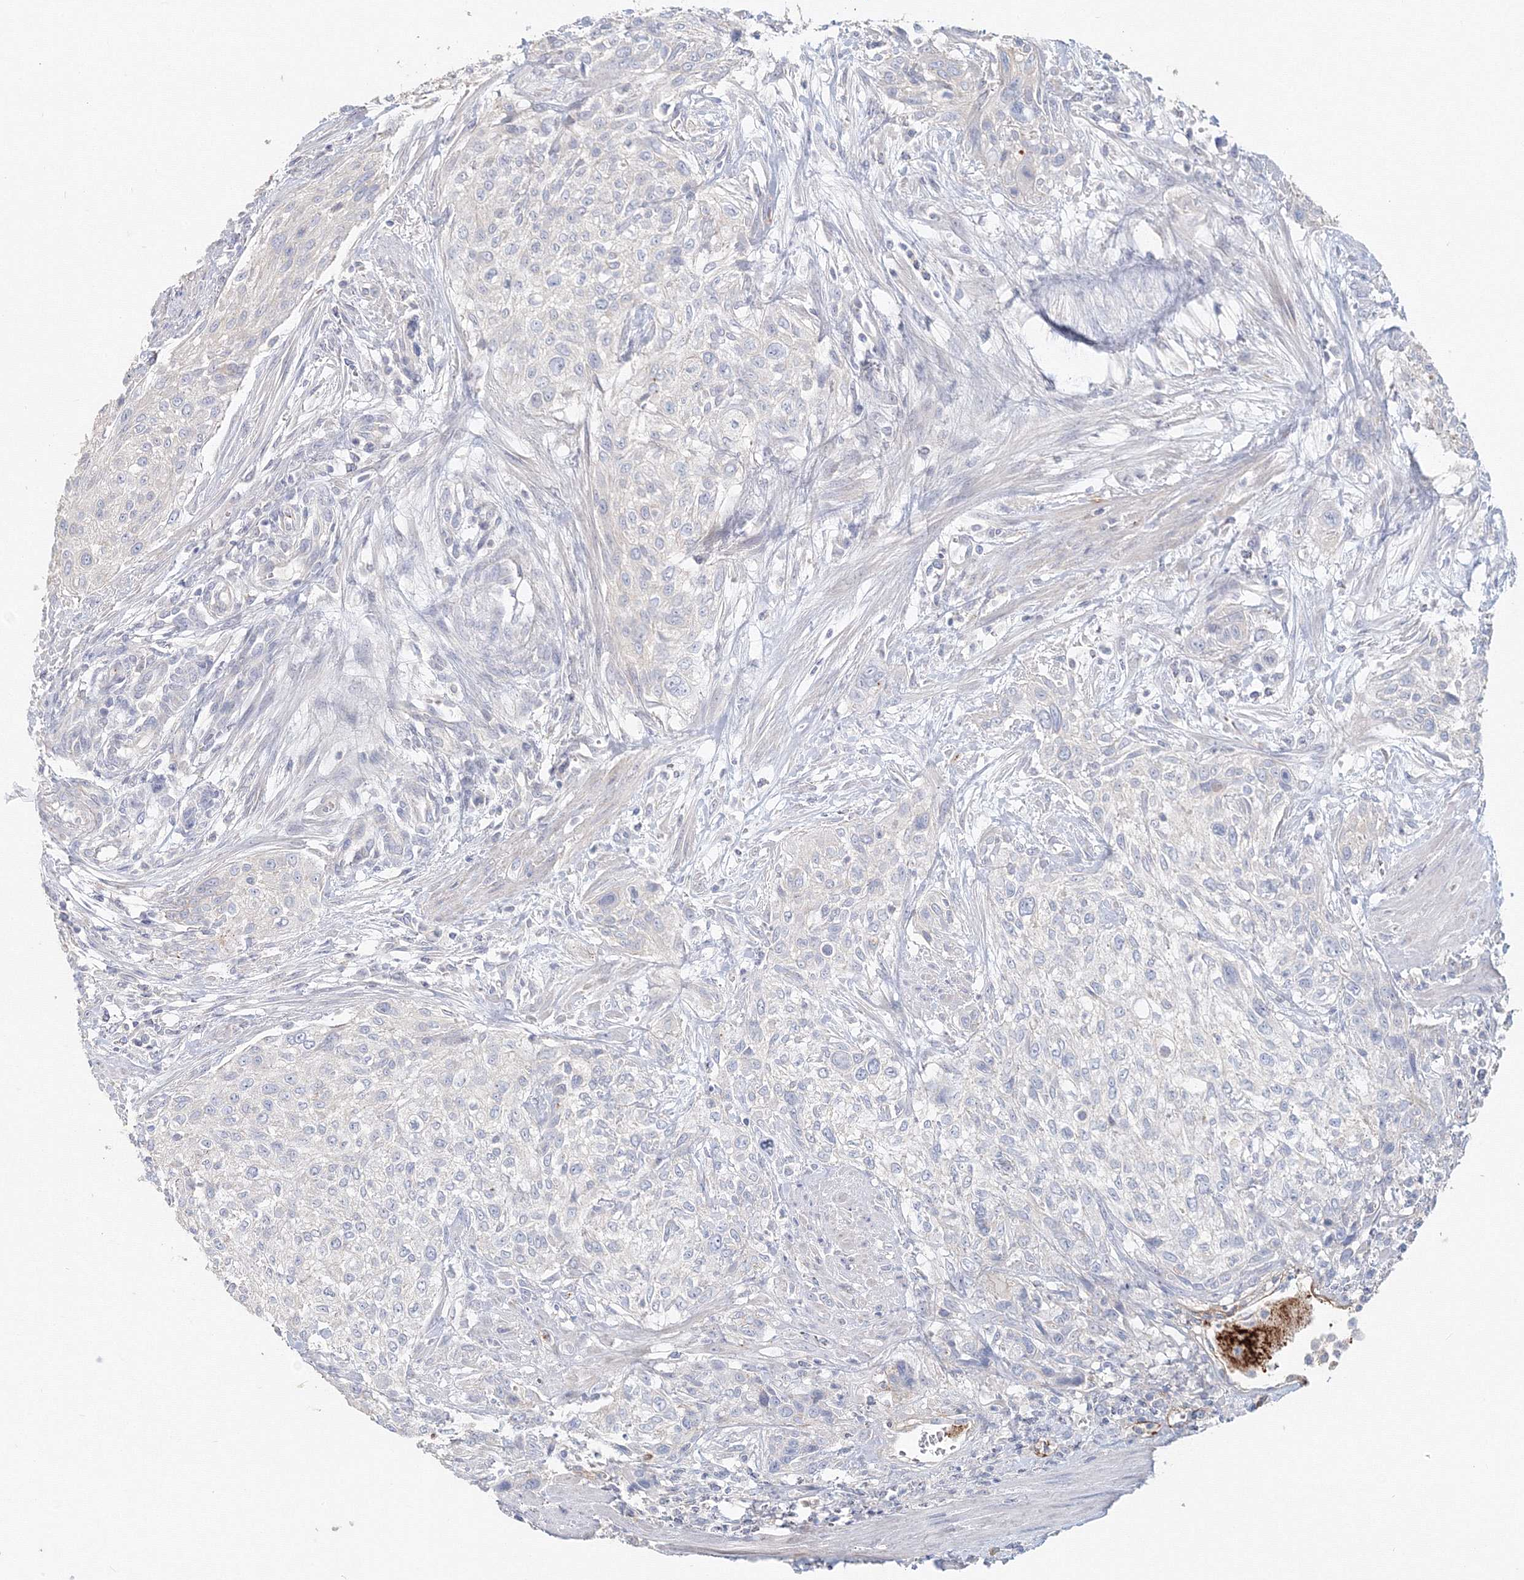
{"staining": {"intensity": "negative", "quantity": "none", "location": "none"}, "tissue": "urothelial cancer", "cell_type": "Tumor cells", "image_type": "cancer", "snomed": [{"axis": "morphology", "description": "Urothelial carcinoma, High grade"}, {"axis": "topography", "description": "Urinary bladder"}], "caption": "This is an immunohistochemistry (IHC) photomicrograph of urothelial carcinoma (high-grade). There is no expression in tumor cells.", "gene": "MMRN1", "patient": {"sex": "male", "age": 35}}